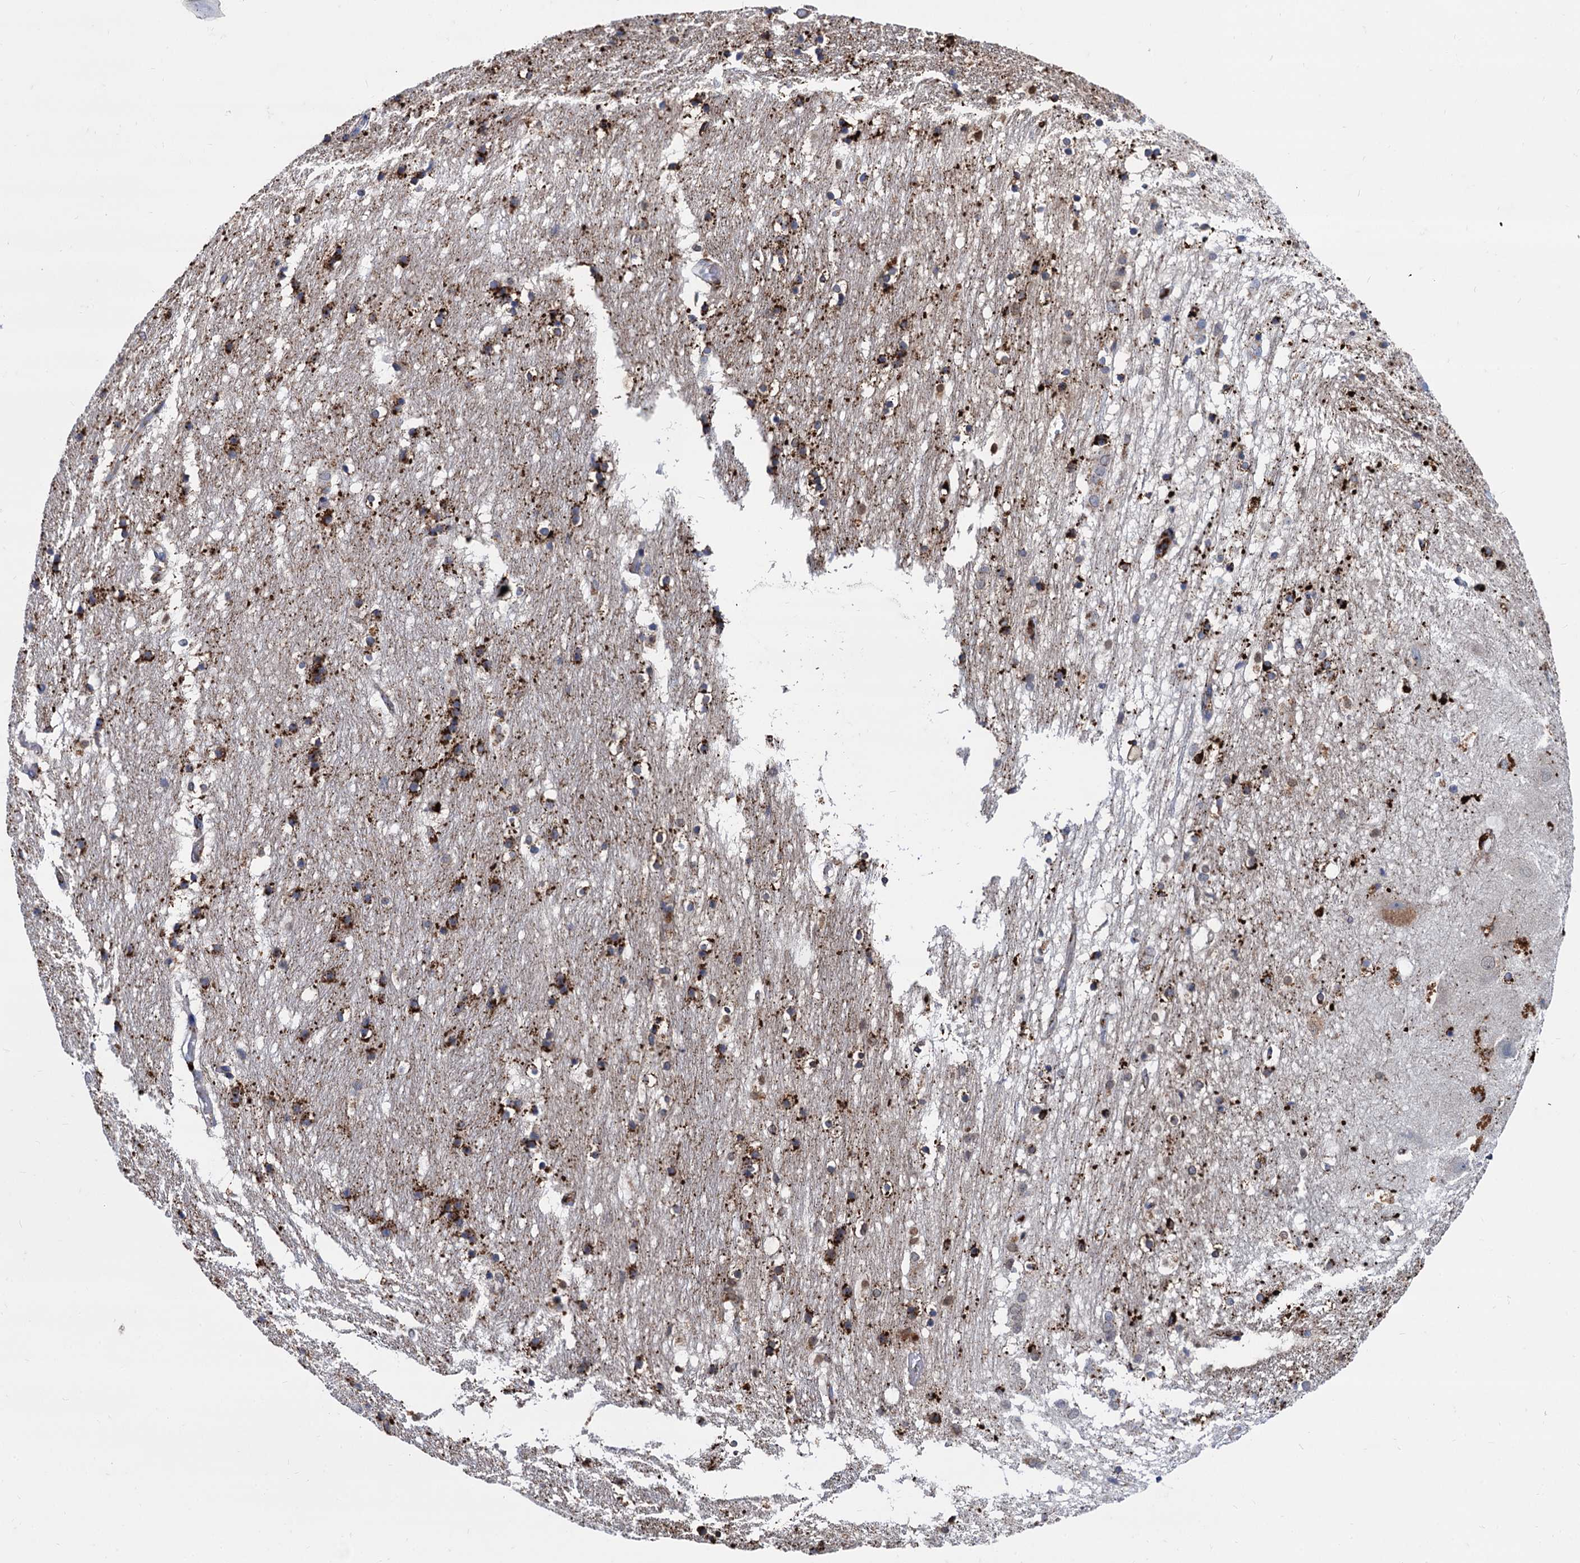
{"staining": {"intensity": "strong", "quantity": "25%-75%", "location": "cytoplasmic/membranous"}, "tissue": "hippocampus", "cell_type": "Glial cells", "image_type": "normal", "snomed": [{"axis": "morphology", "description": "Normal tissue, NOS"}, {"axis": "topography", "description": "Hippocampus"}], "caption": "Benign hippocampus demonstrates strong cytoplasmic/membranous positivity in about 25%-75% of glial cells, visualized by immunohistochemistry. Using DAB (brown) and hematoxylin (blue) stains, captured at high magnification using brightfield microscopy.", "gene": "APOD", "patient": {"sex": "female", "age": 52}}